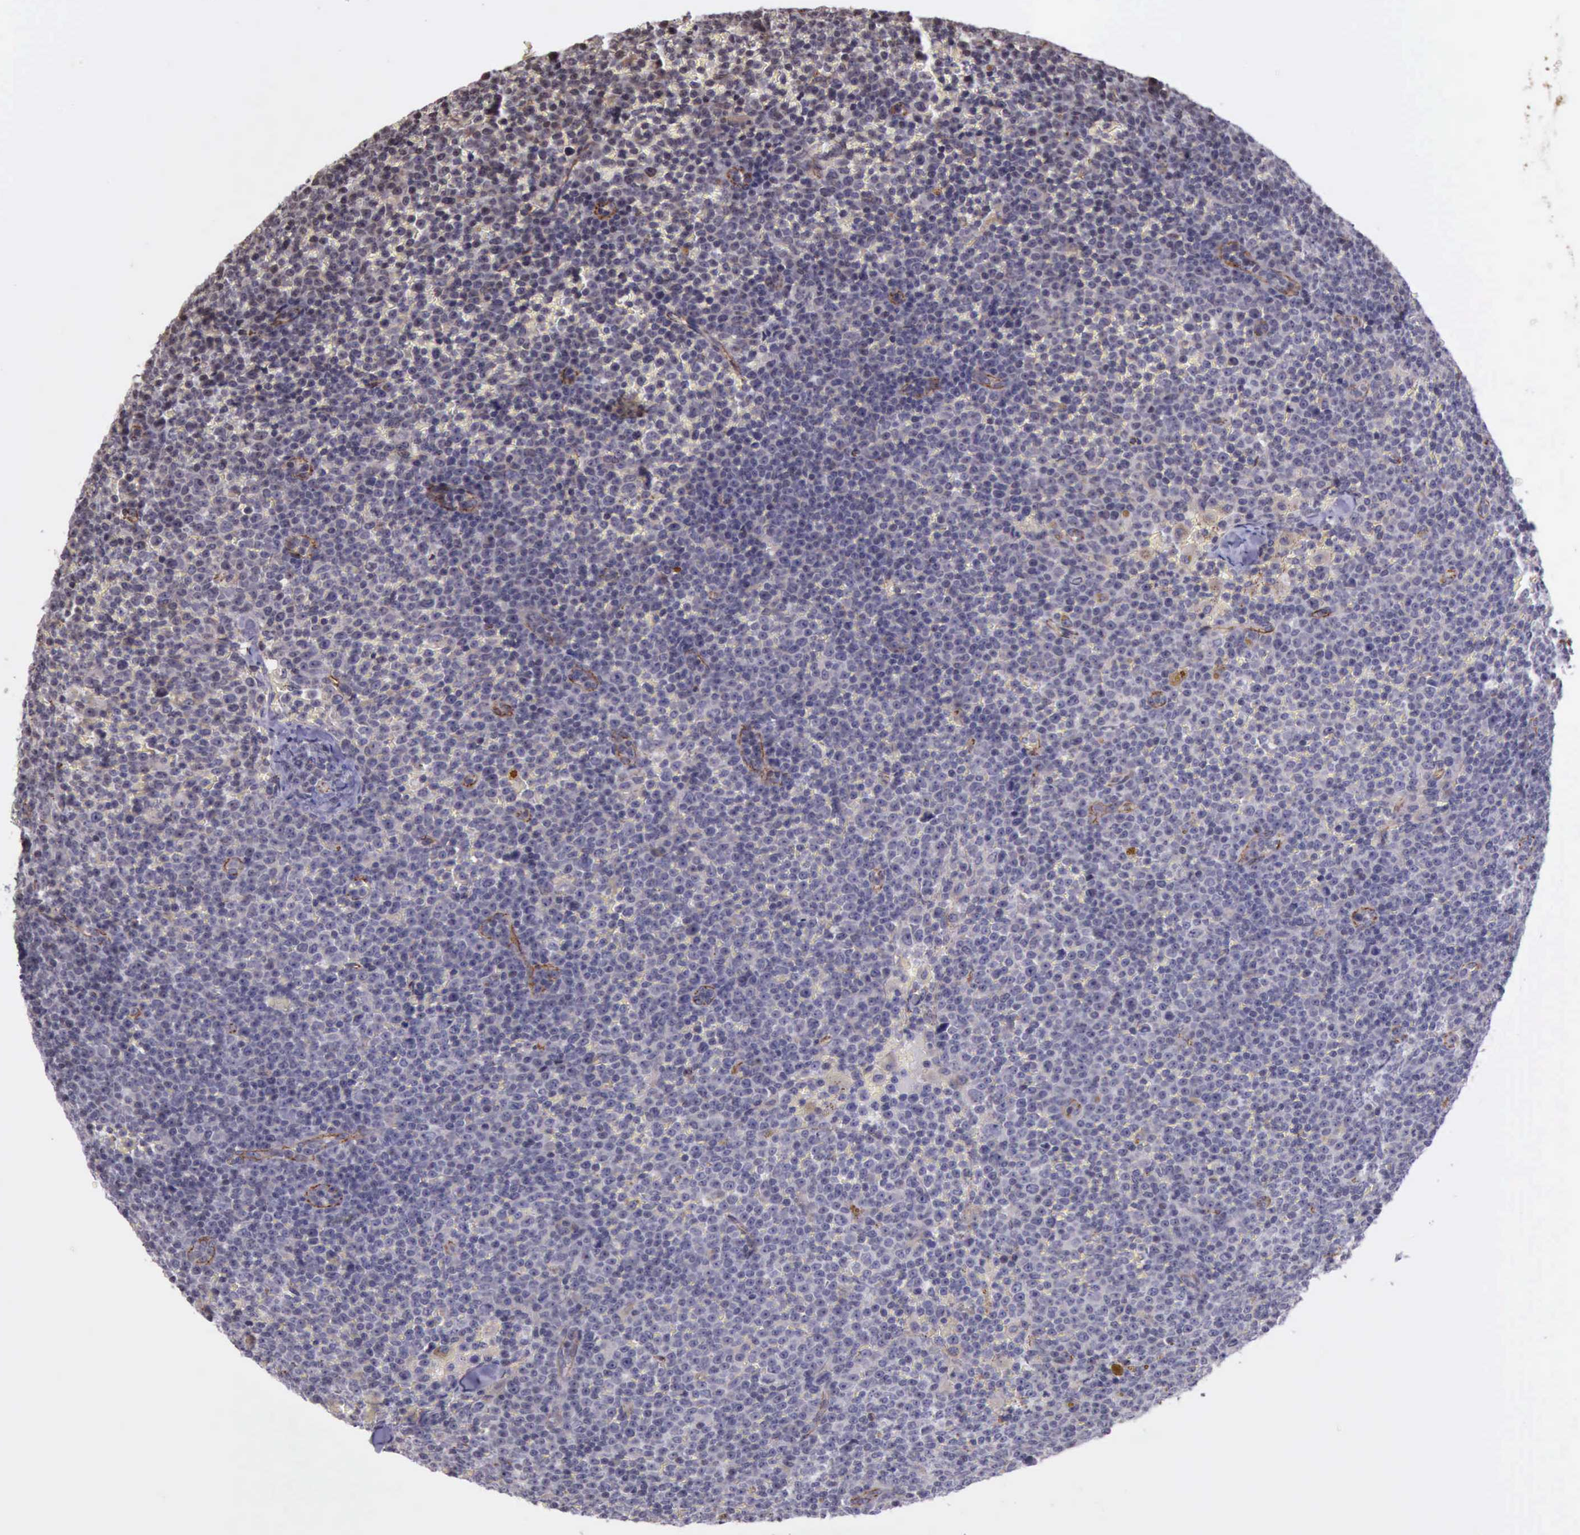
{"staining": {"intensity": "negative", "quantity": "none", "location": "none"}, "tissue": "lymphoma", "cell_type": "Tumor cells", "image_type": "cancer", "snomed": [{"axis": "morphology", "description": "Malignant lymphoma, non-Hodgkin's type, Low grade"}, {"axis": "topography", "description": "Lymph node"}], "caption": "DAB (3,3'-diaminobenzidine) immunohistochemical staining of human lymphoma demonstrates no significant expression in tumor cells.", "gene": "CTNNB1", "patient": {"sex": "male", "age": 50}}